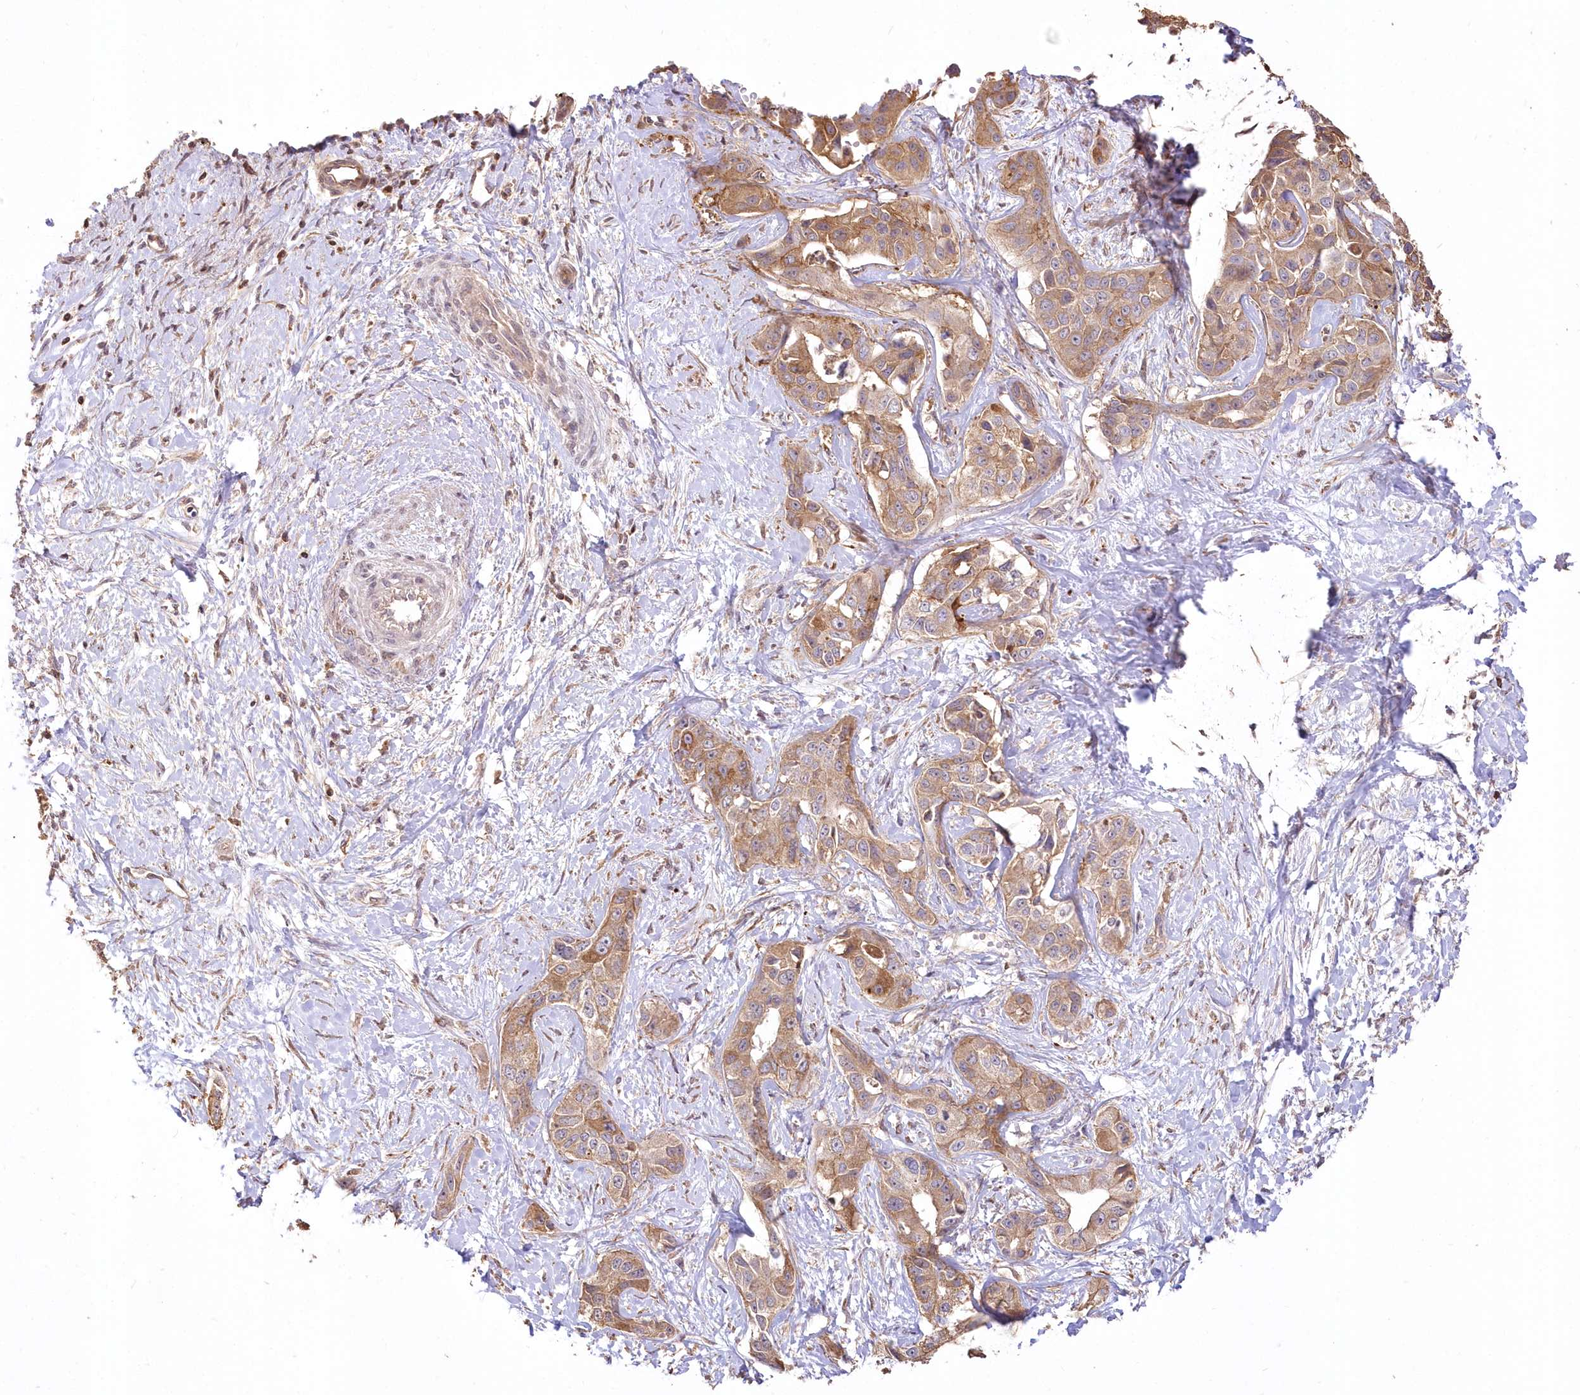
{"staining": {"intensity": "moderate", "quantity": ">75%", "location": "cytoplasmic/membranous"}, "tissue": "liver cancer", "cell_type": "Tumor cells", "image_type": "cancer", "snomed": [{"axis": "morphology", "description": "Cholangiocarcinoma"}, {"axis": "topography", "description": "Liver"}], "caption": "Protein expression analysis of human liver cancer (cholangiocarcinoma) reveals moderate cytoplasmic/membranous expression in about >75% of tumor cells.", "gene": "STK17B", "patient": {"sex": "male", "age": 59}}